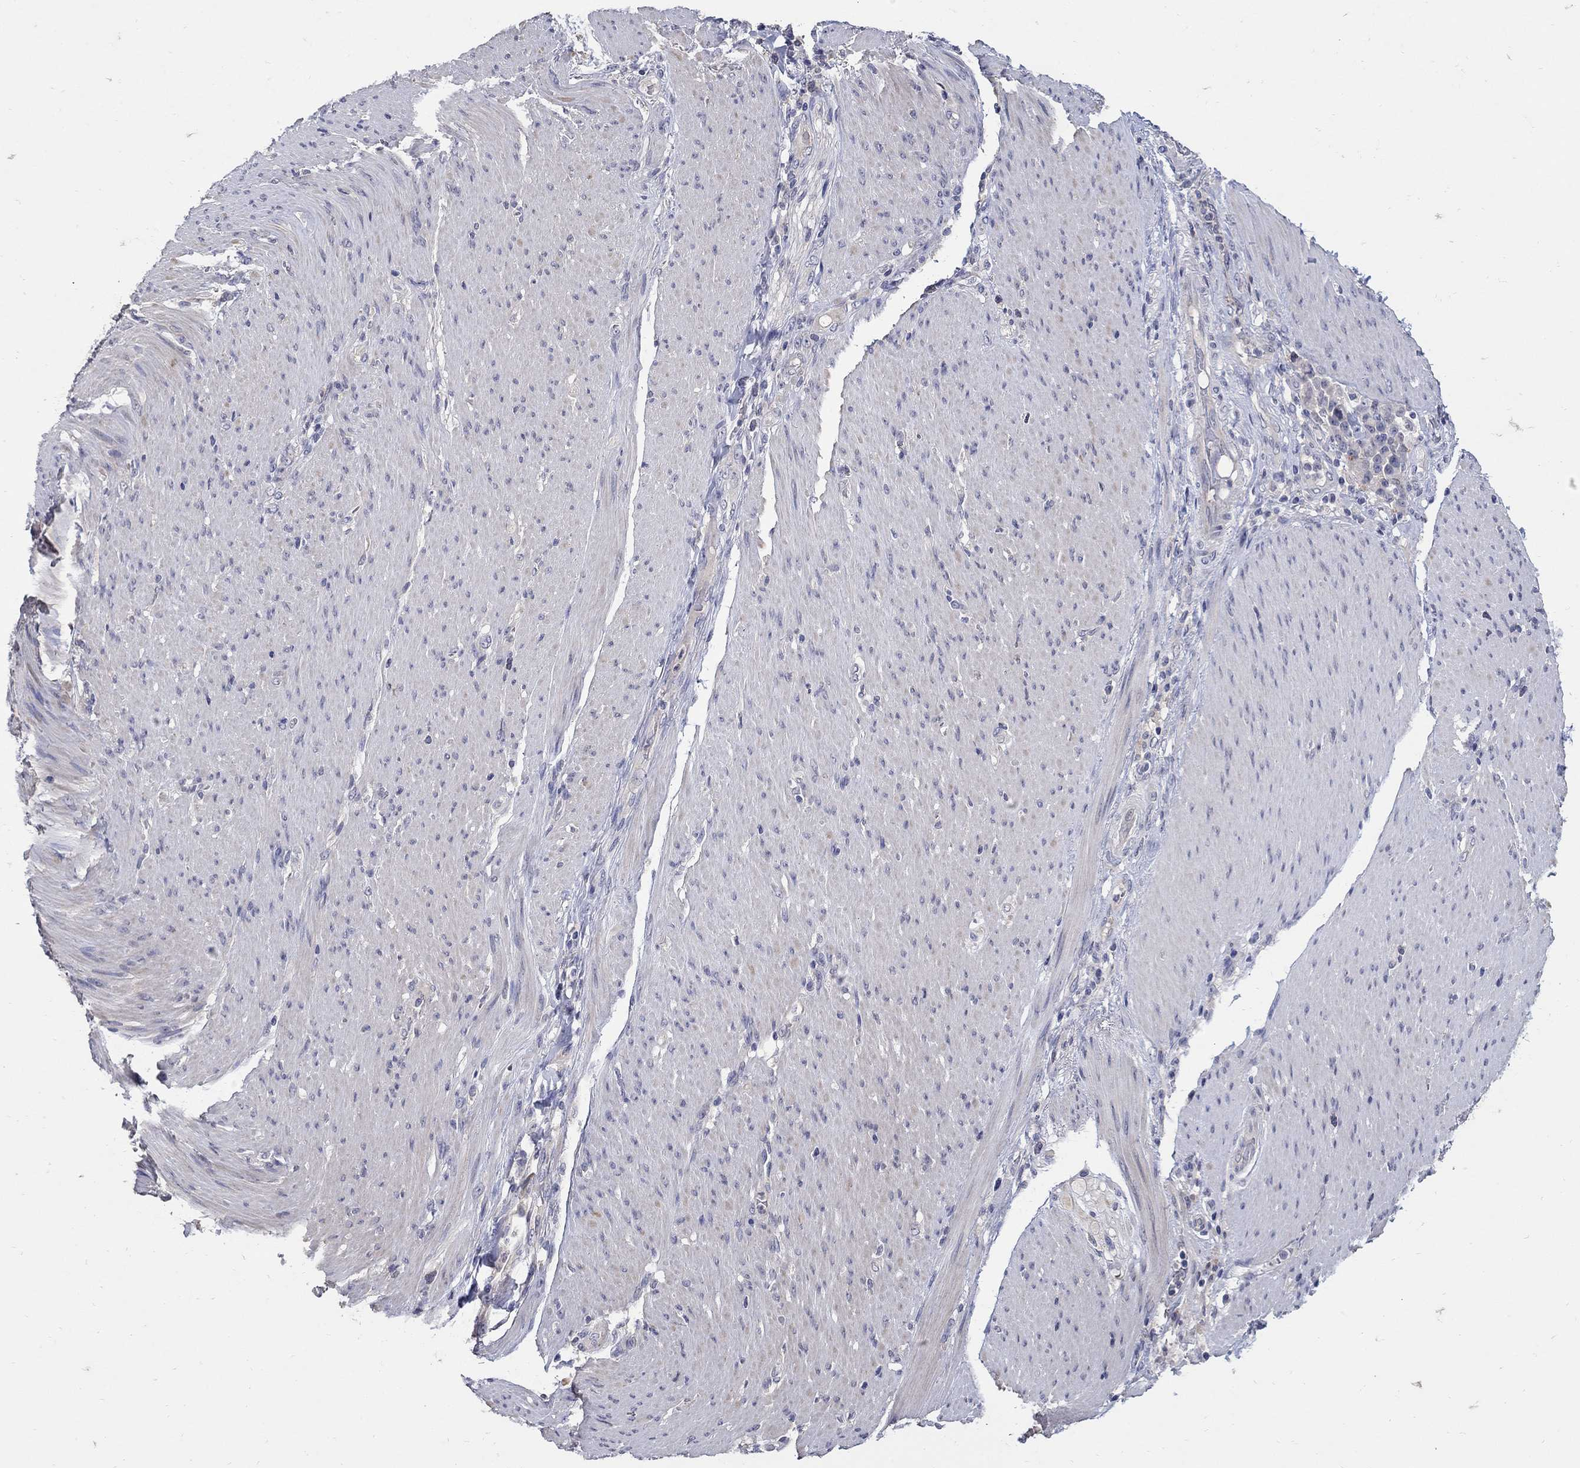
{"staining": {"intensity": "negative", "quantity": "none", "location": "none"}, "tissue": "stomach cancer", "cell_type": "Tumor cells", "image_type": "cancer", "snomed": [{"axis": "morphology", "description": "Adenocarcinoma, NOS"}, {"axis": "topography", "description": "Stomach"}], "caption": "Tumor cells show no significant protein expression in stomach cancer (adenocarcinoma).", "gene": "CETN1", "patient": {"sex": "female", "age": 79}}